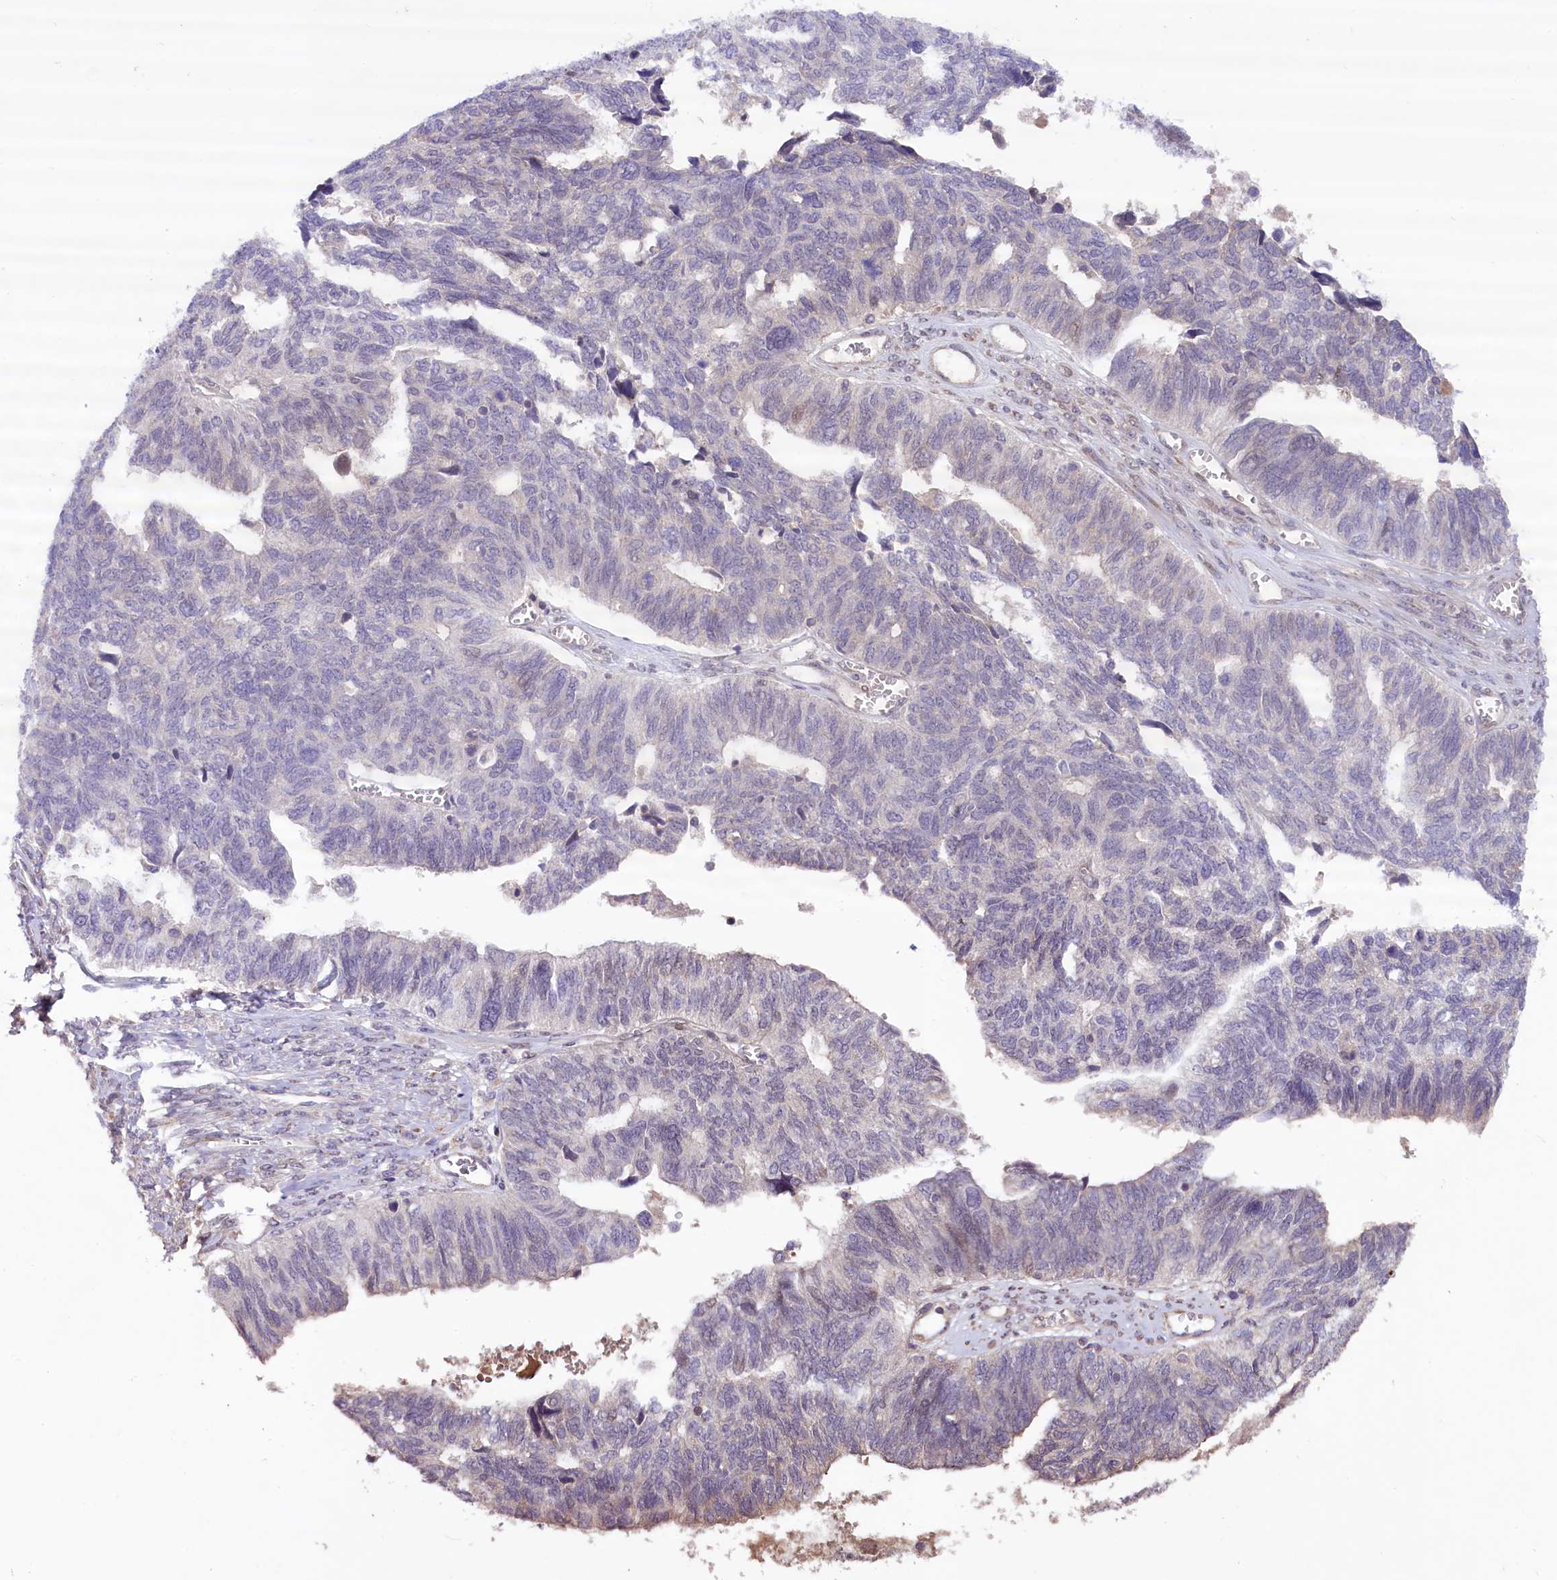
{"staining": {"intensity": "weak", "quantity": "<25%", "location": "cytoplasmic/membranous,nuclear"}, "tissue": "ovarian cancer", "cell_type": "Tumor cells", "image_type": "cancer", "snomed": [{"axis": "morphology", "description": "Cystadenocarcinoma, serous, NOS"}, {"axis": "topography", "description": "Ovary"}], "caption": "Photomicrograph shows no protein positivity in tumor cells of ovarian cancer (serous cystadenocarcinoma) tissue.", "gene": "HDAC5", "patient": {"sex": "female", "age": 79}}